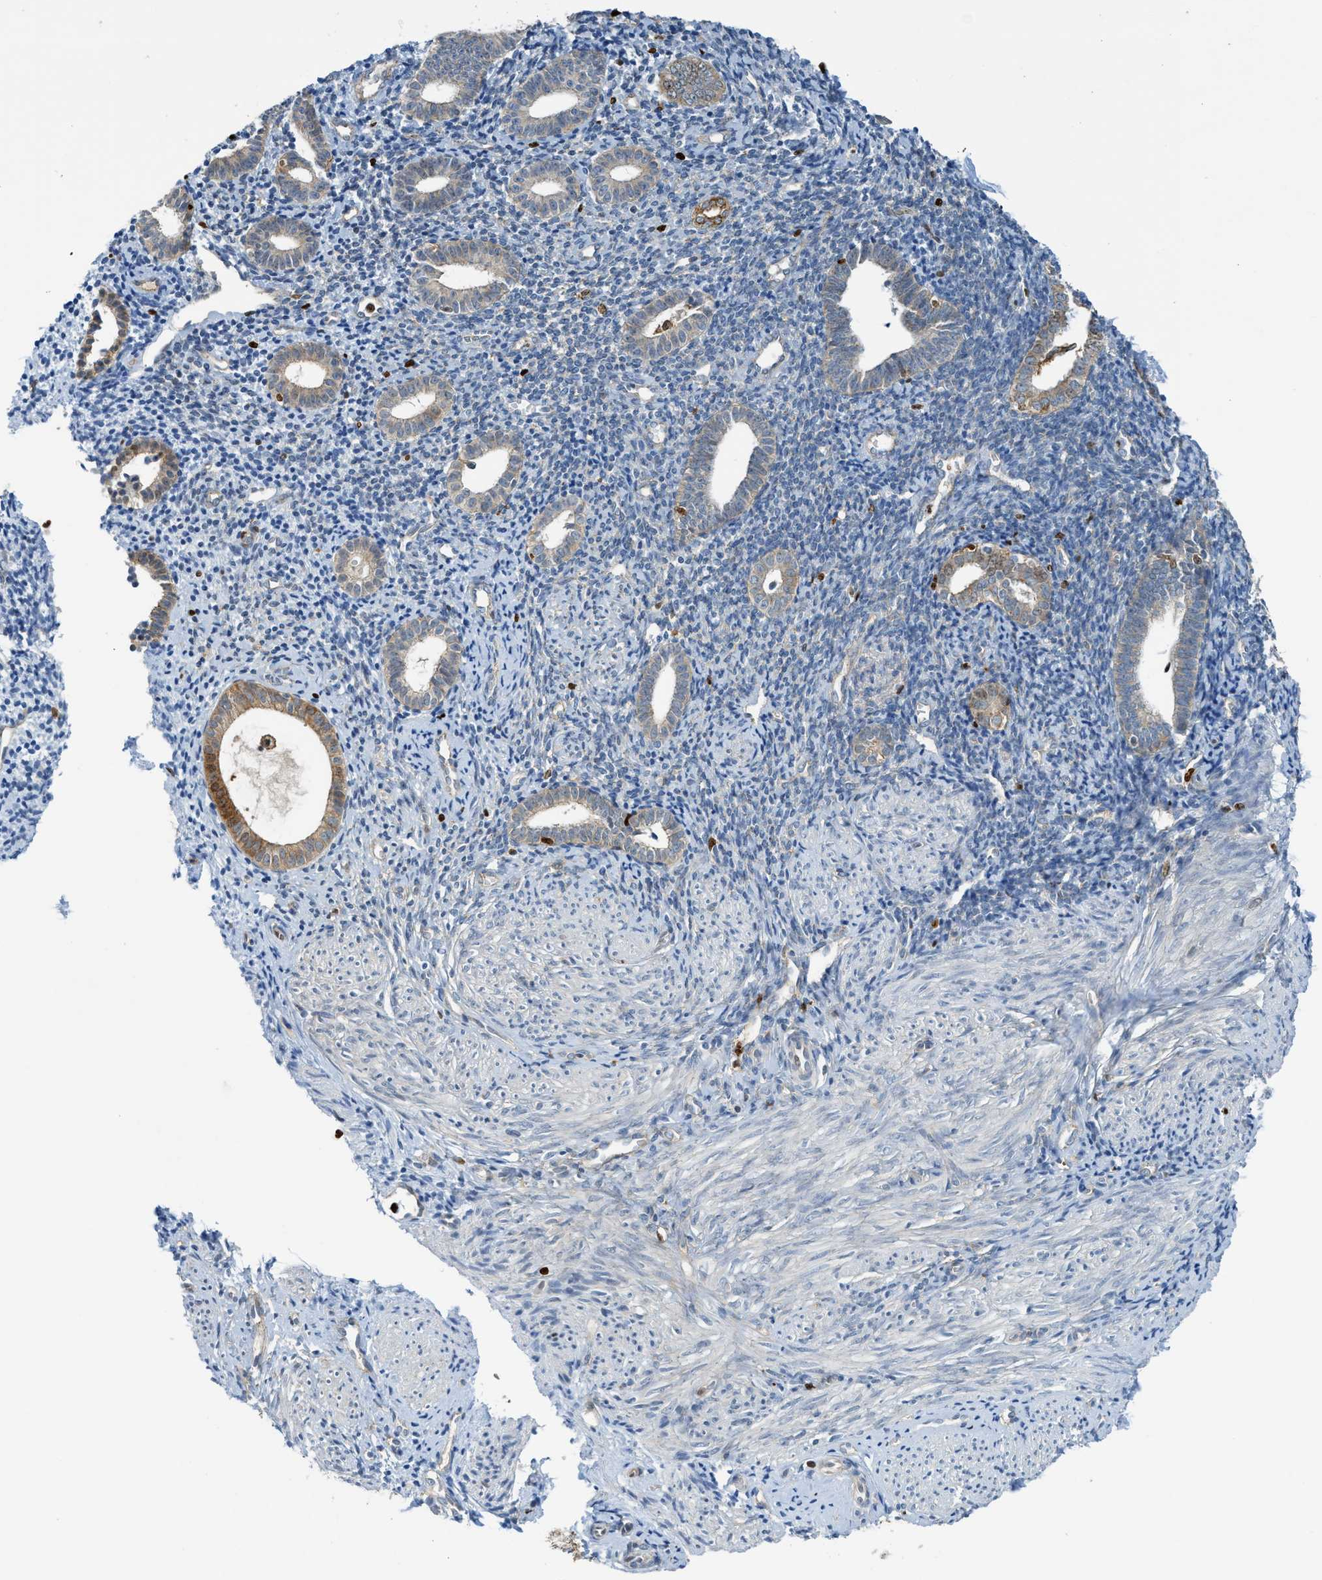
{"staining": {"intensity": "negative", "quantity": "none", "location": "none"}, "tissue": "endometrium", "cell_type": "Cells in endometrial stroma", "image_type": "normal", "snomed": [{"axis": "morphology", "description": "Normal tissue, NOS"}, {"axis": "topography", "description": "Endometrium"}], "caption": "Immunohistochemistry (IHC) of benign human endometrium displays no staining in cells in endometrial stroma.", "gene": "SH3D19", "patient": {"sex": "female", "age": 50}}